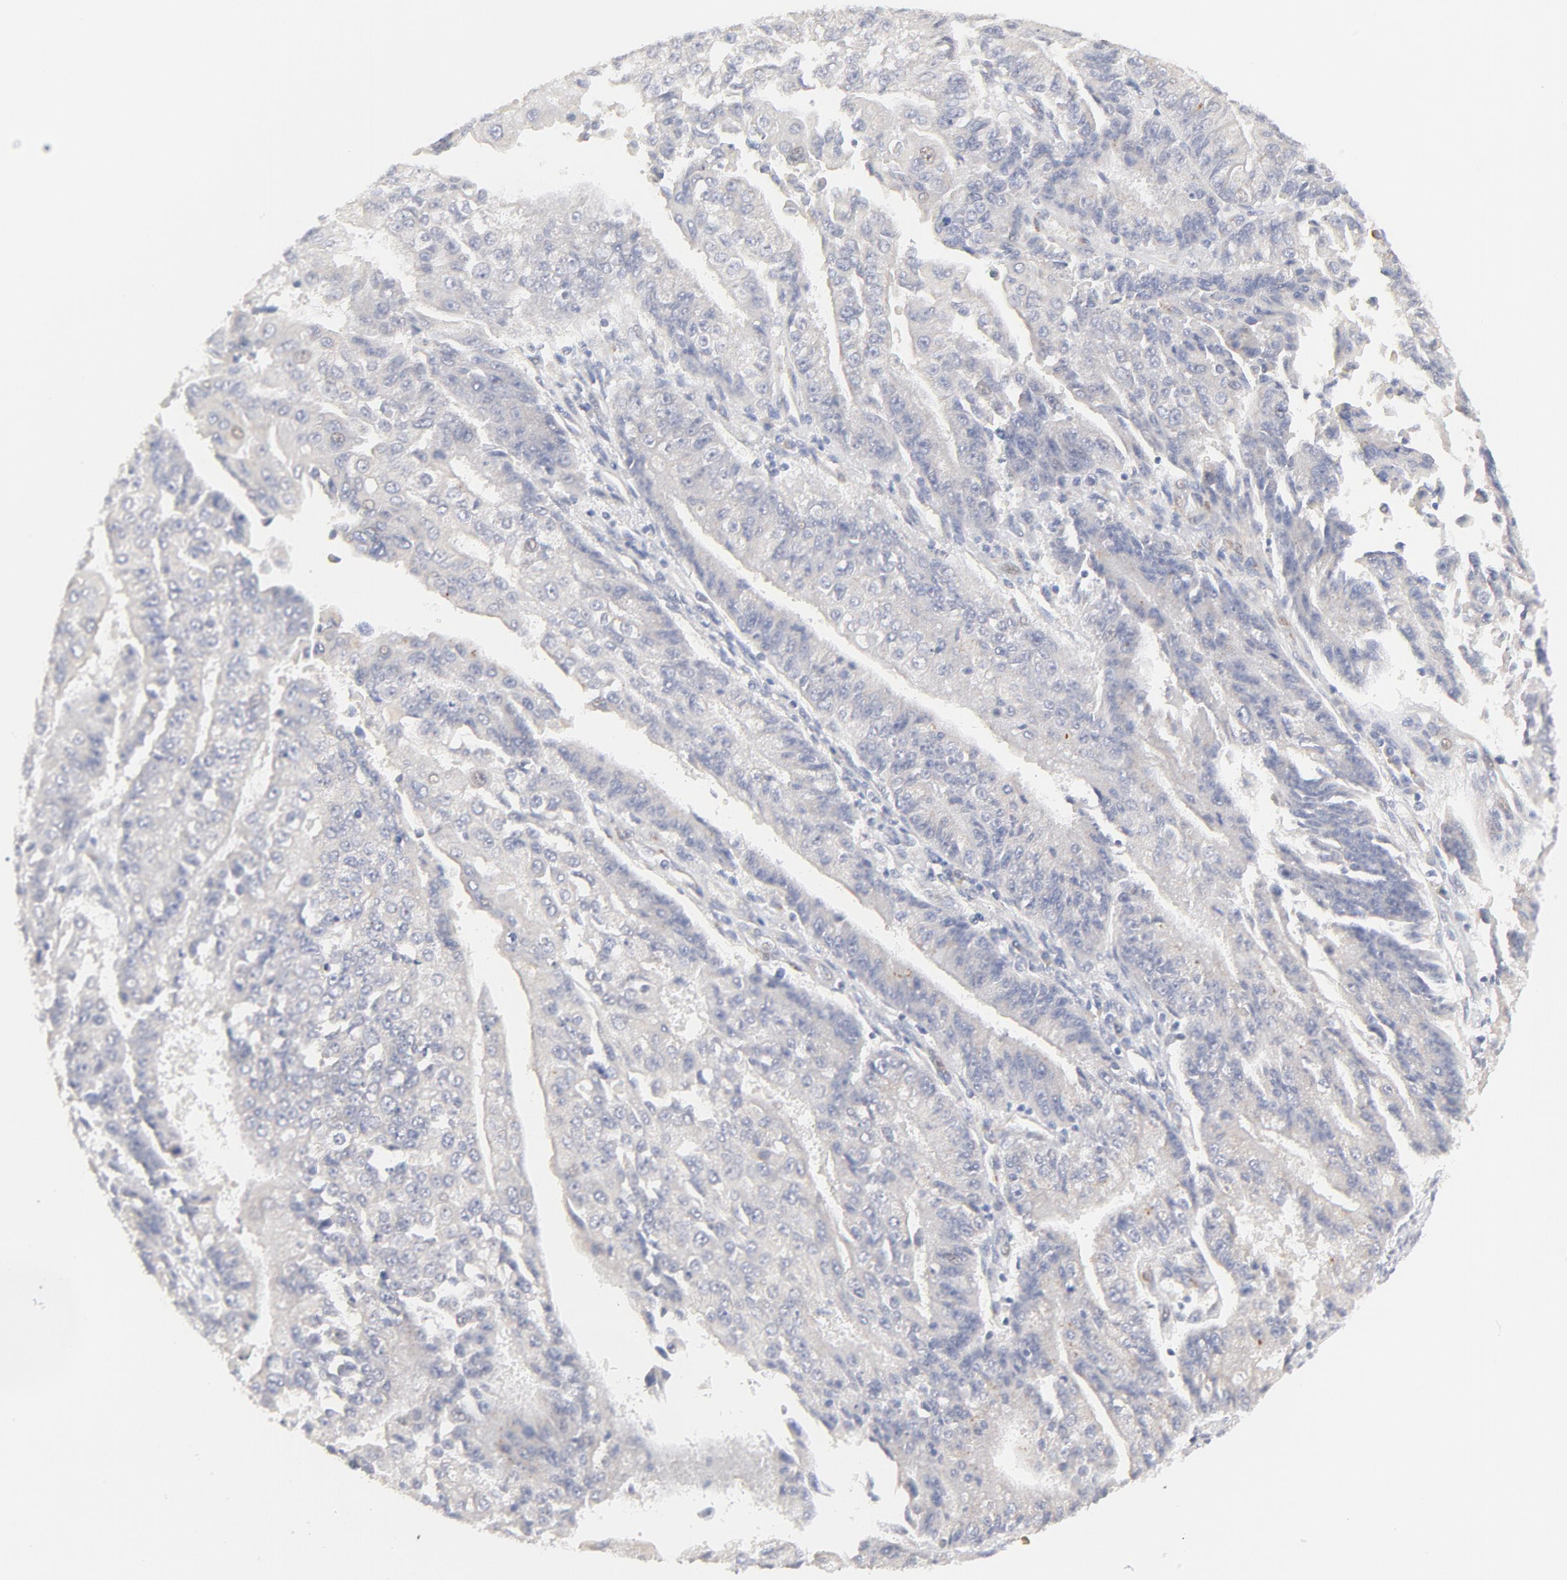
{"staining": {"intensity": "weak", "quantity": "<25%", "location": "cytoplasmic/membranous"}, "tissue": "endometrial cancer", "cell_type": "Tumor cells", "image_type": "cancer", "snomed": [{"axis": "morphology", "description": "Adenocarcinoma, NOS"}, {"axis": "topography", "description": "Endometrium"}], "caption": "Adenocarcinoma (endometrial) was stained to show a protein in brown. There is no significant staining in tumor cells.", "gene": "NKX2-2", "patient": {"sex": "female", "age": 75}}